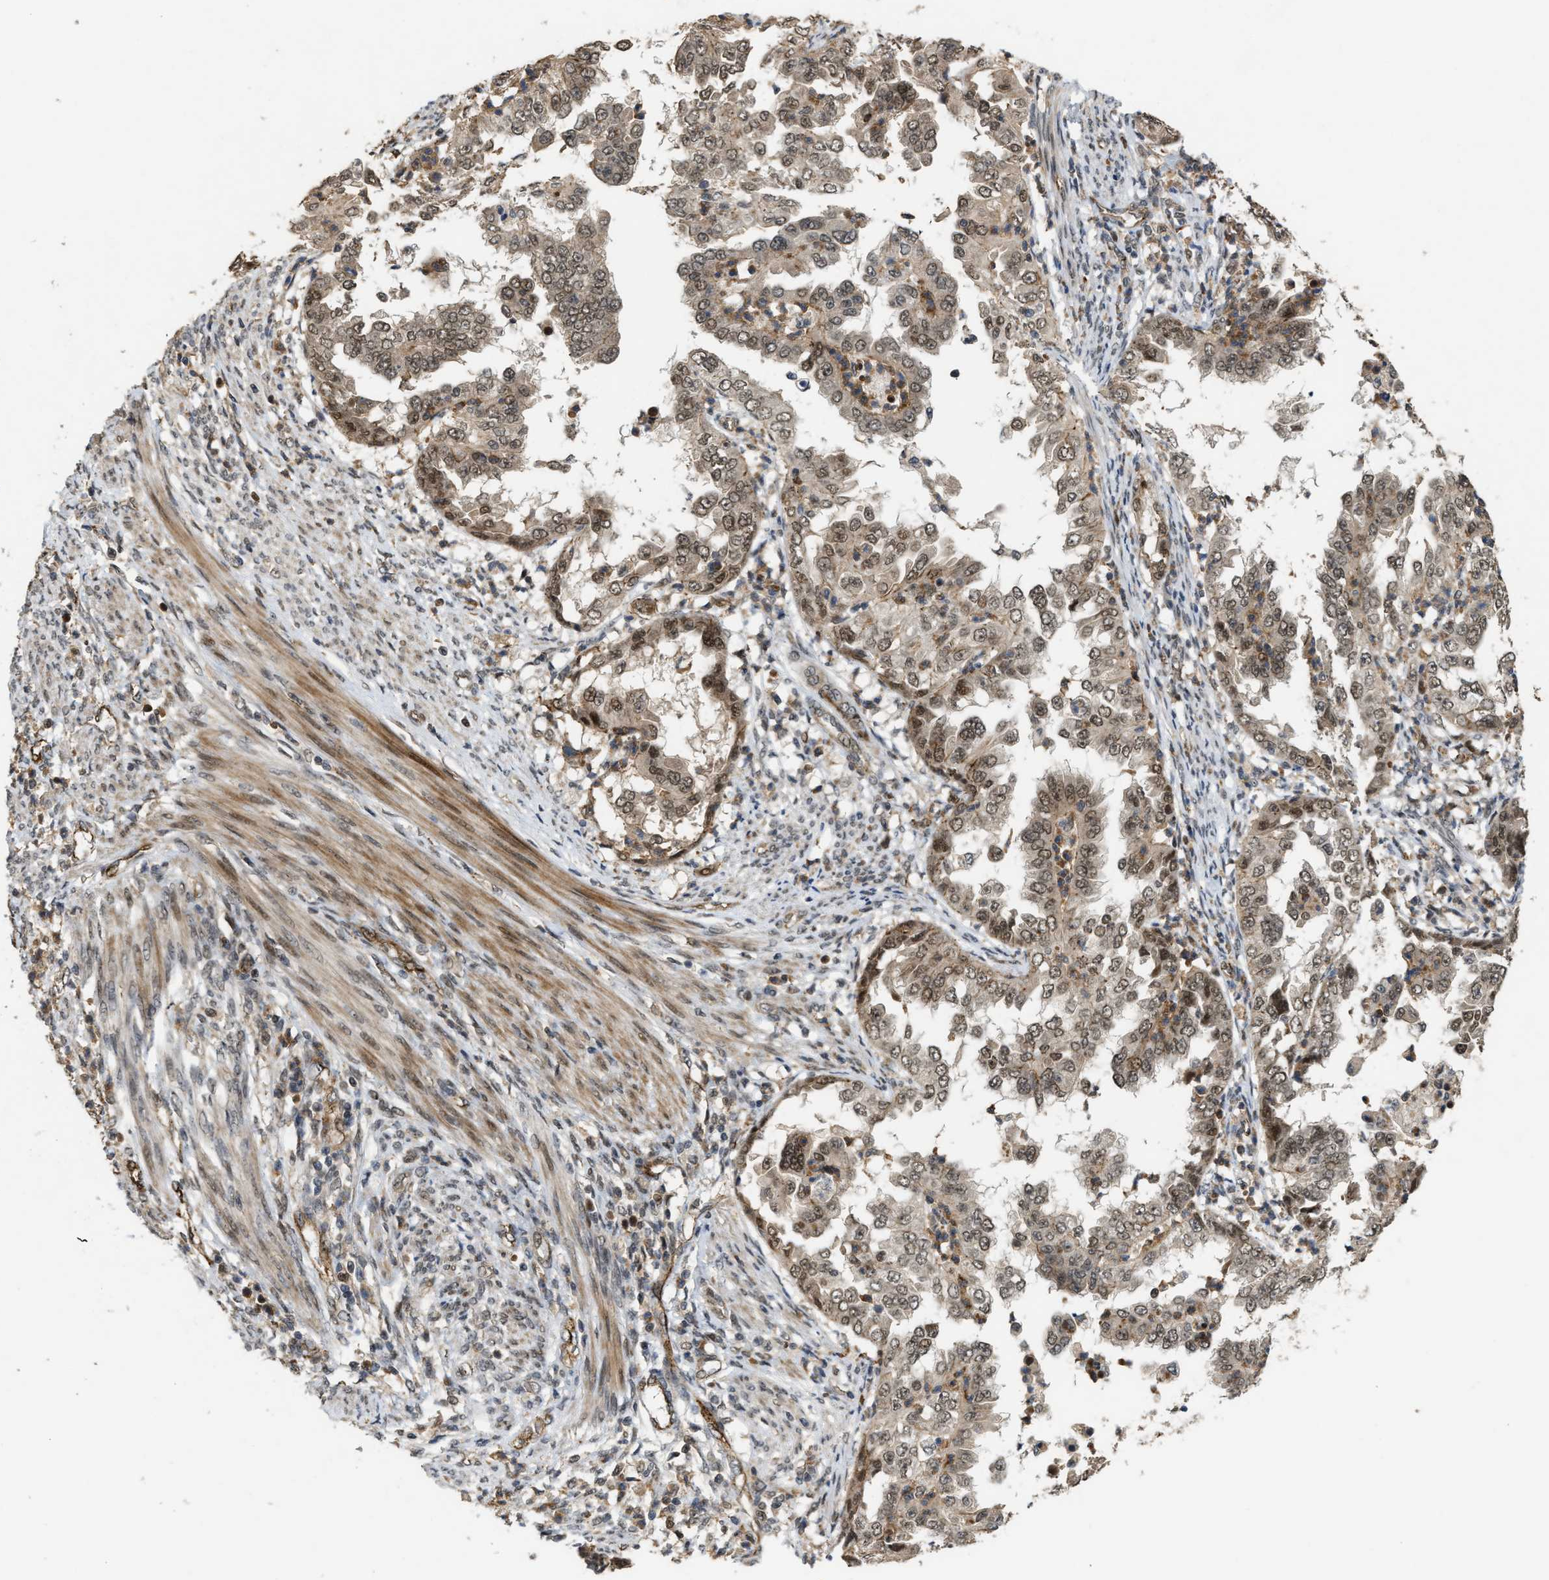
{"staining": {"intensity": "moderate", "quantity": ">75%", "location": "cytoplasmic/membranous,nuclear"}, "tissue": "endometrial cancer", "cell_type": "Tumor cells", "image_type": "cancer", "snomed": [{"axis": "morphology", "description": "Adenocarcinoma, NOS"}, {"axis": "topography", "description": "Endometrium"}], "caption": "A medium amount of moderate cytoplasmic/membranous and nuclear staining is identified in about >75% of tumor cells in endometrial cancer tissue.", "gene": "DPF2", "patient": {"sex": "female", "age": 85}}